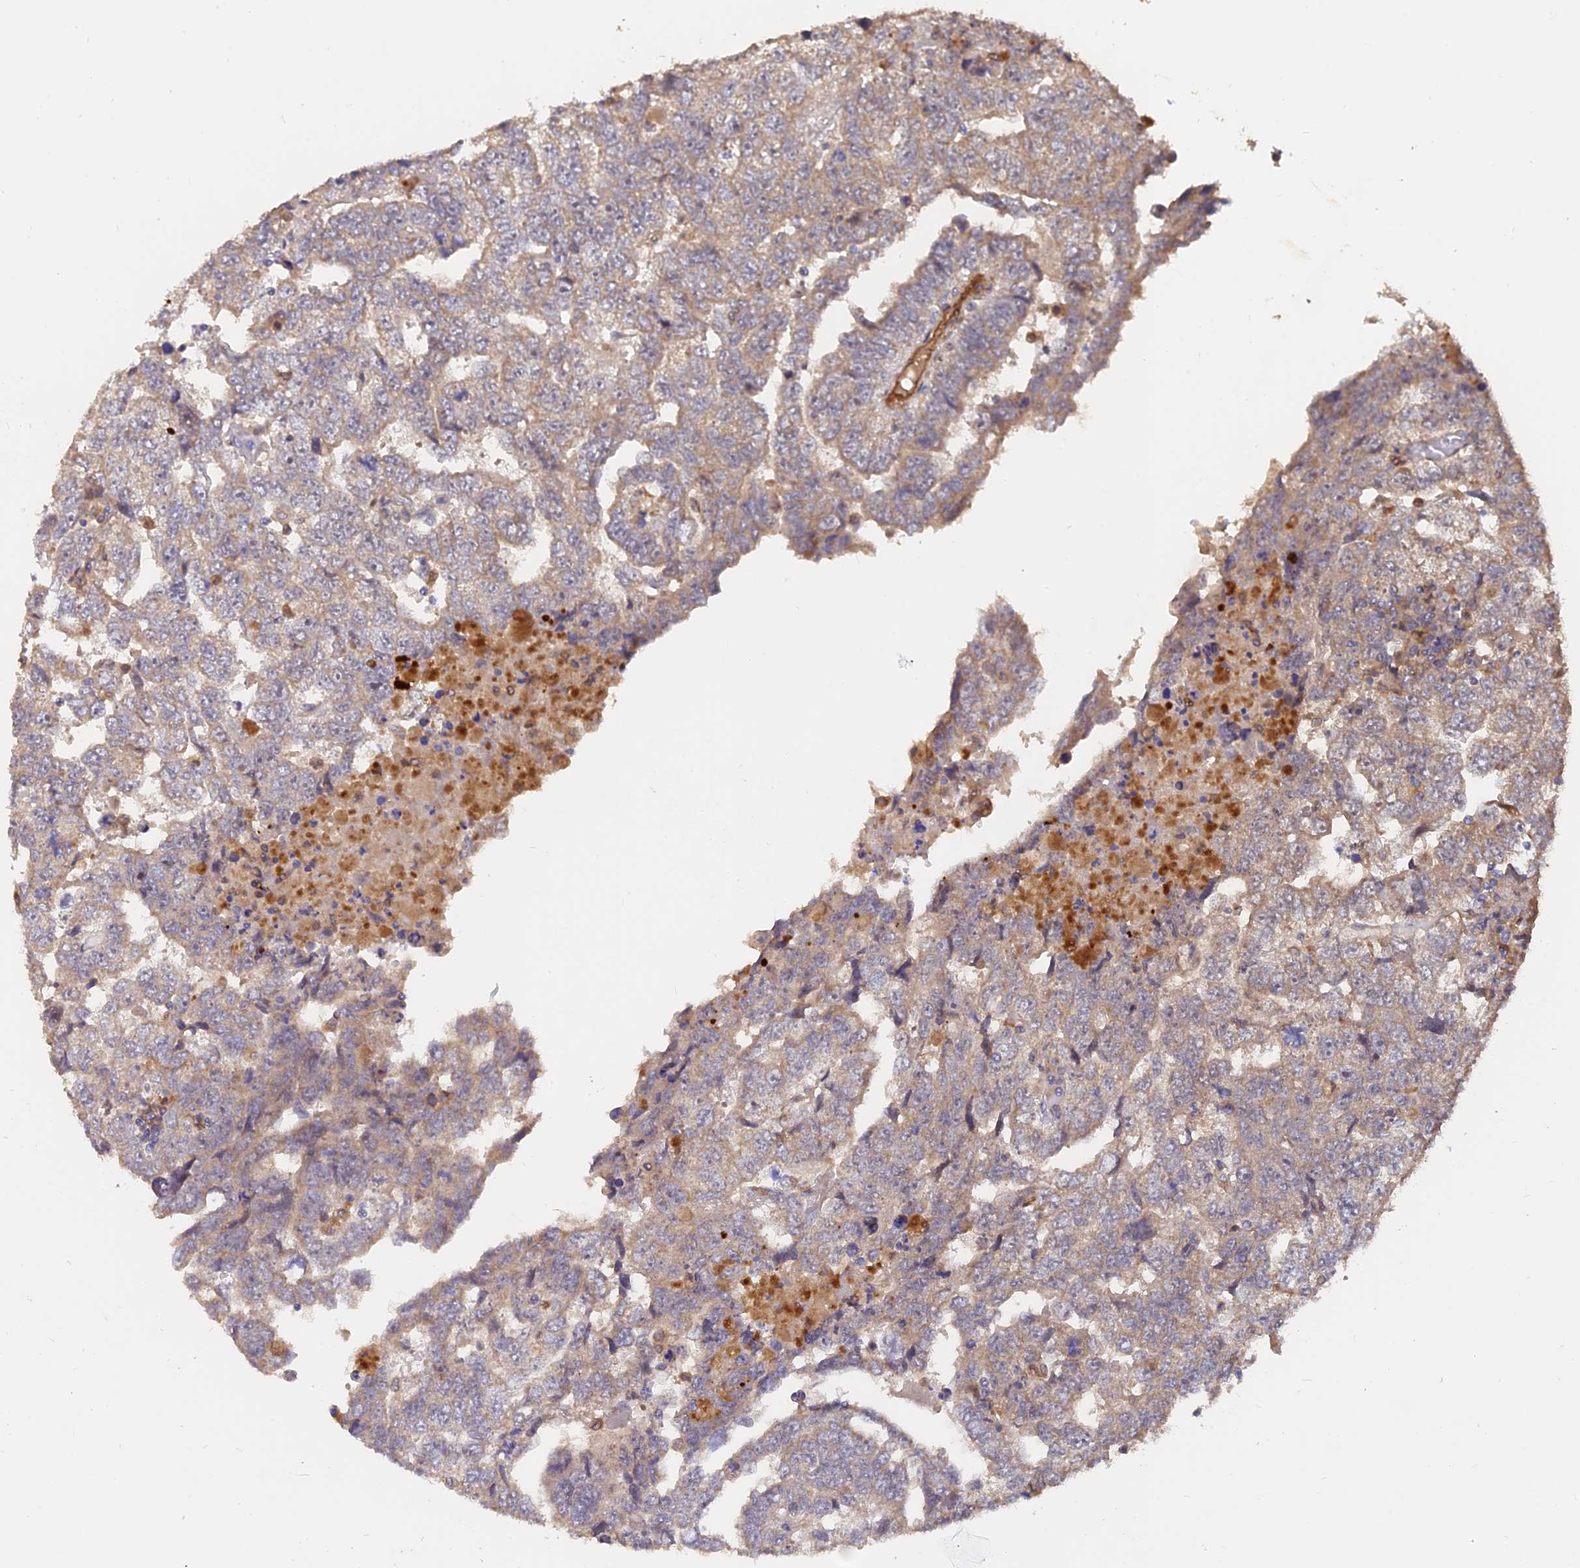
{"staining": {"intensity": "weak", "quantity": "<25%", "location": "cytoplasmic/membranous"}, "tissue": "testis cancer", "cell_type": "Tumor cells", "image_type": "cancer", "snomed": [{"axis": "morphology", "description": "Carcinoma, Embryonal, NOS"}, {"axis": "topography", "description": "Testis"}], "caption": "High power microscopy image of an IHC image of testis cancer, revealing no significant staining in tumor cells.", "gene": "SAC3D1", "patient": {"sex": "male", "age": 36}}